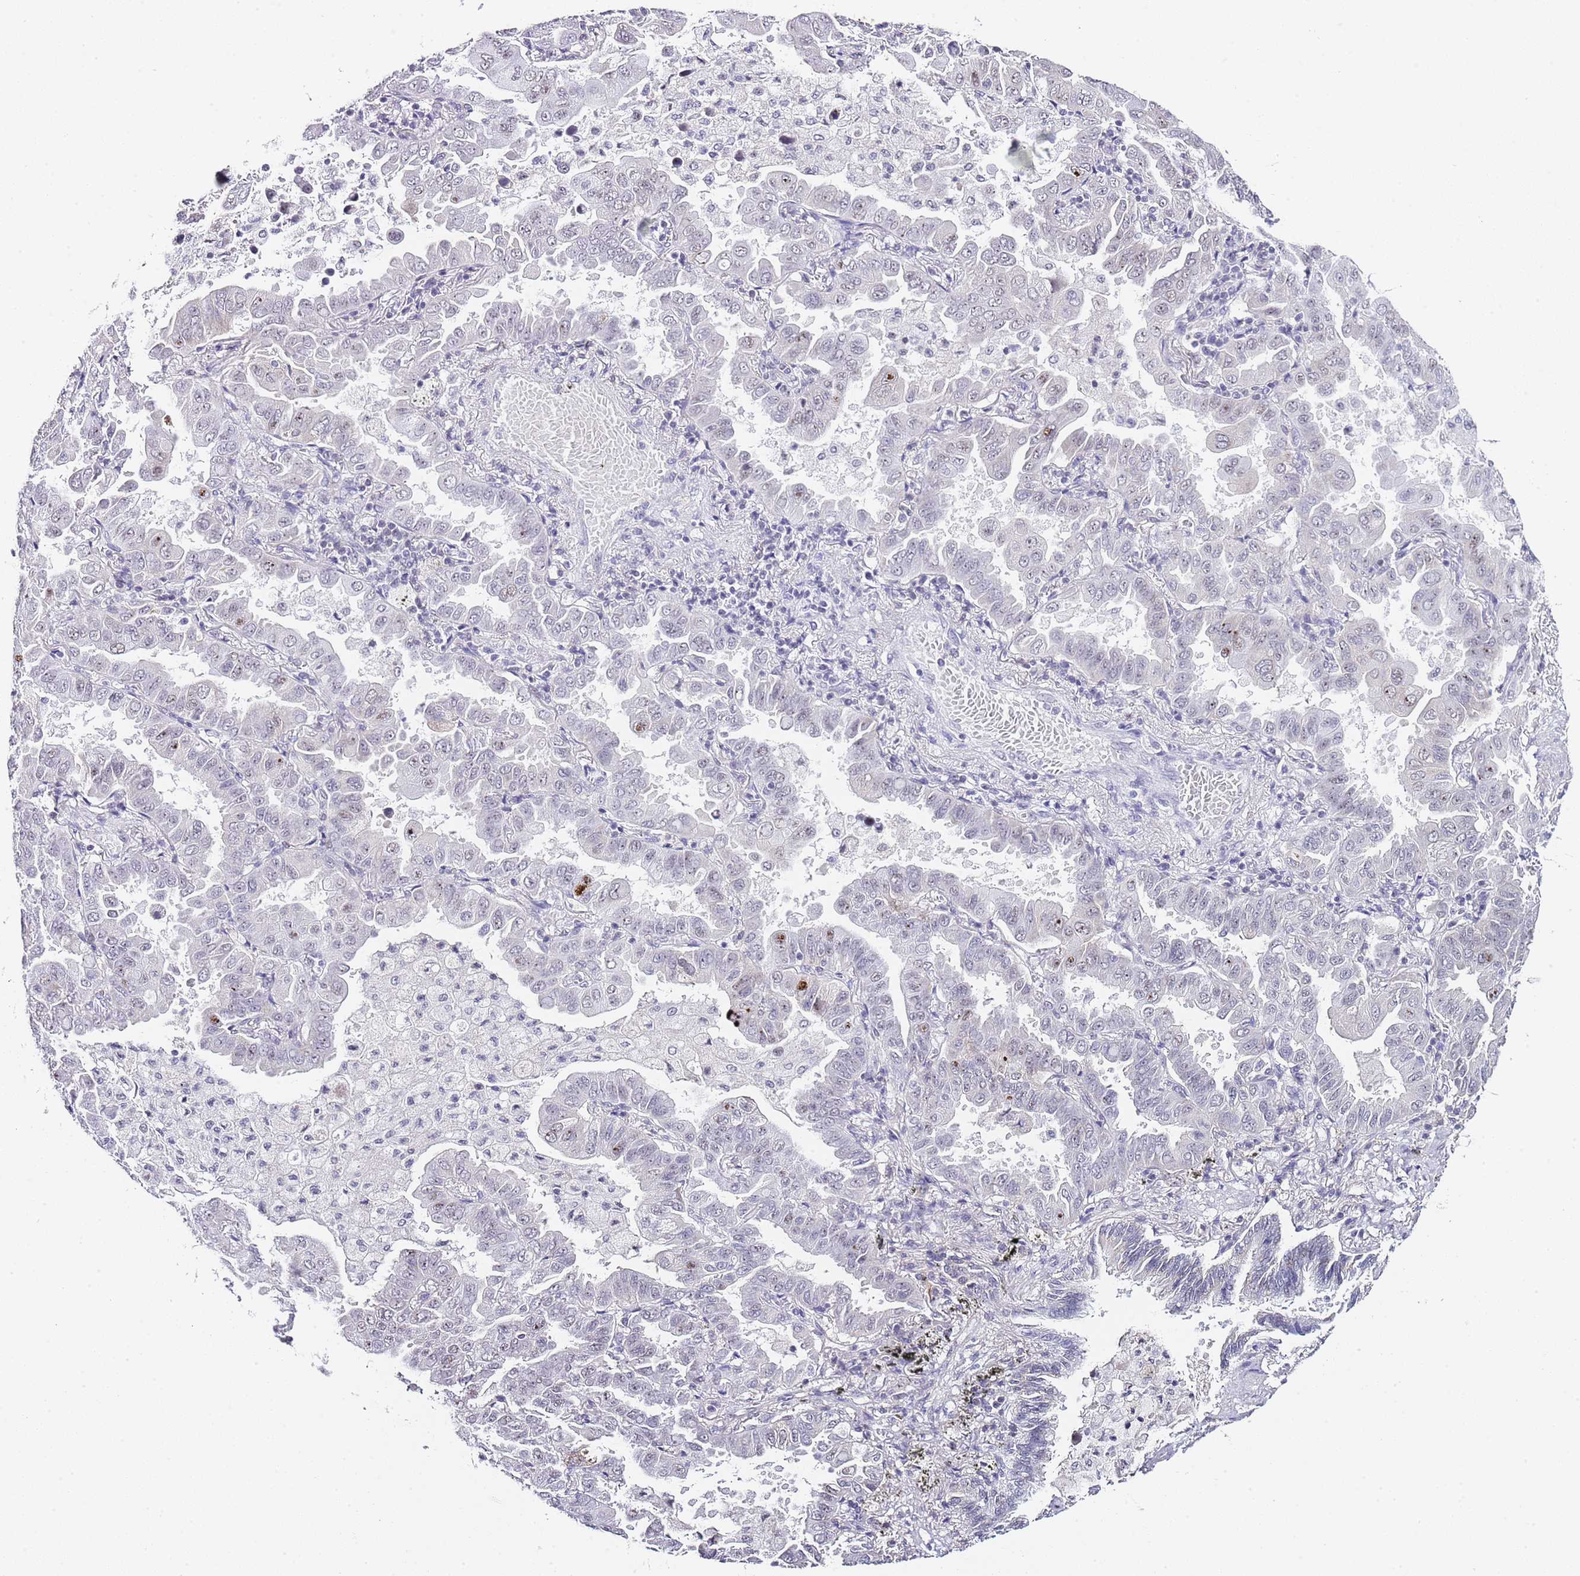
{"staining": {"intensity": "weak", "quantity": "<25%", "location": "nuclear"}, "tissue": "lung cancer", "cell_type": "Tumor cells", "image_type": "cancer", "snomed": [{"axis": "morphology", "description": "Adenocarcinoma, NOS"}, {"axis": "topography", "description": "Lung"}], "caption": "Tumor cells show no significant expression in lung adenocarcinoma. (Stains: DAB (3,3'-diaminobenzidine) immunohistochemistry with hematoxylin counter stain, Microscopy: brightfield microscopy at high magnification).", "gene": "NOP56", "patient": {"sex": "male", "age": 64}}